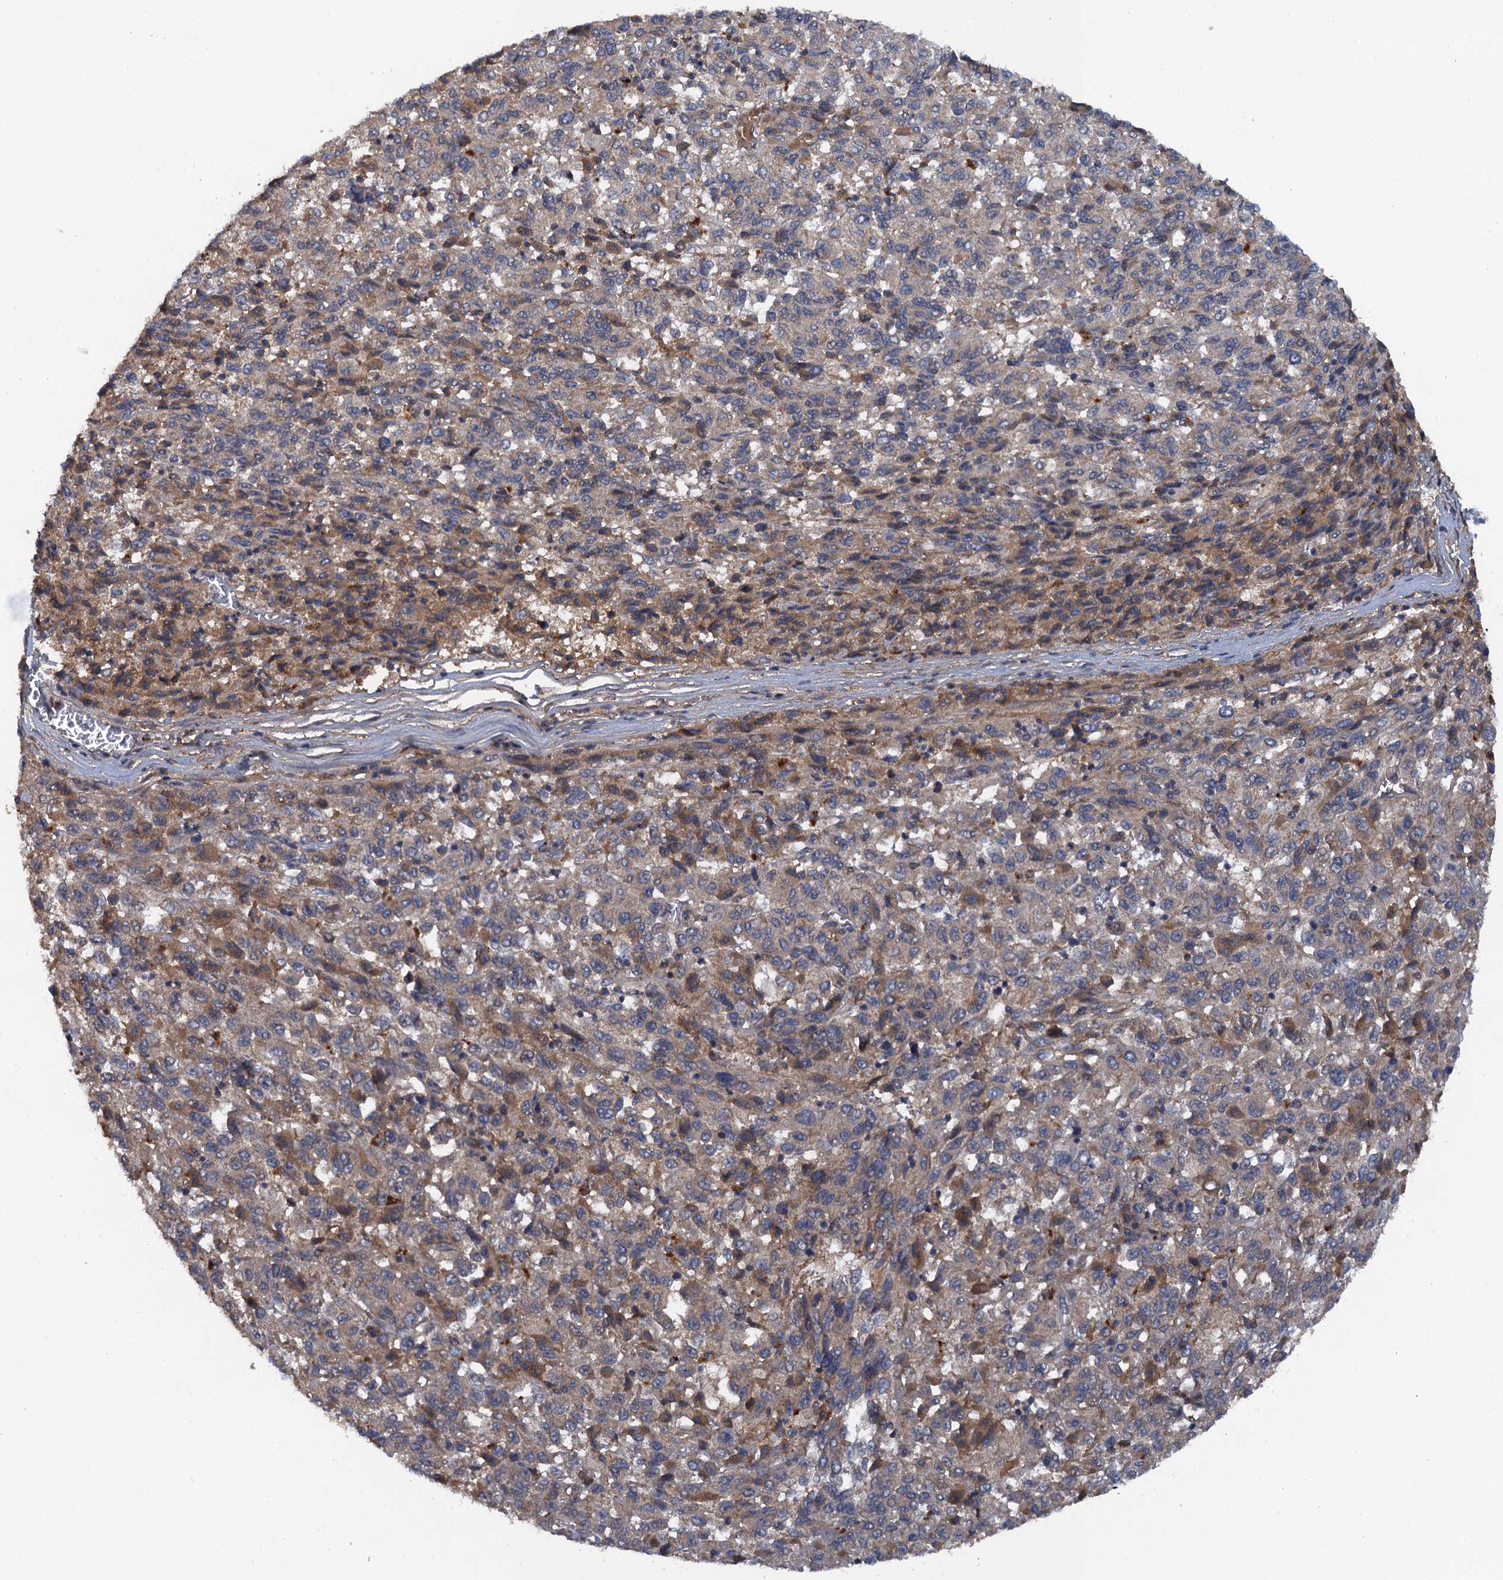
{"staining": {"intensity": "weak", "quantity": "25%-75%", "location": "cytoplasmic/membranous"}, "tissue": "melanoma", "cell_type": "Tumor cells", "image_type": "cancer", "snomed": [{"axis": "morphology", "description": "Malignant melanoma, Metastatic site"}, {"axis": "topography", "description": "Lung"}], "caption": "Immunohistochemistry (IHC) image of neoplastic tissue: malignant melanoma (metastatic site) stained using immunohistochemistry exhibits low levels of weak protein expression localized specifically in the cytoplasmic/membranous of tumor cells, appearing as a cytoplasmic/membranous brown color.", "gene": "HAPLN3", "patient": {"sex": "male", "age": 64}}